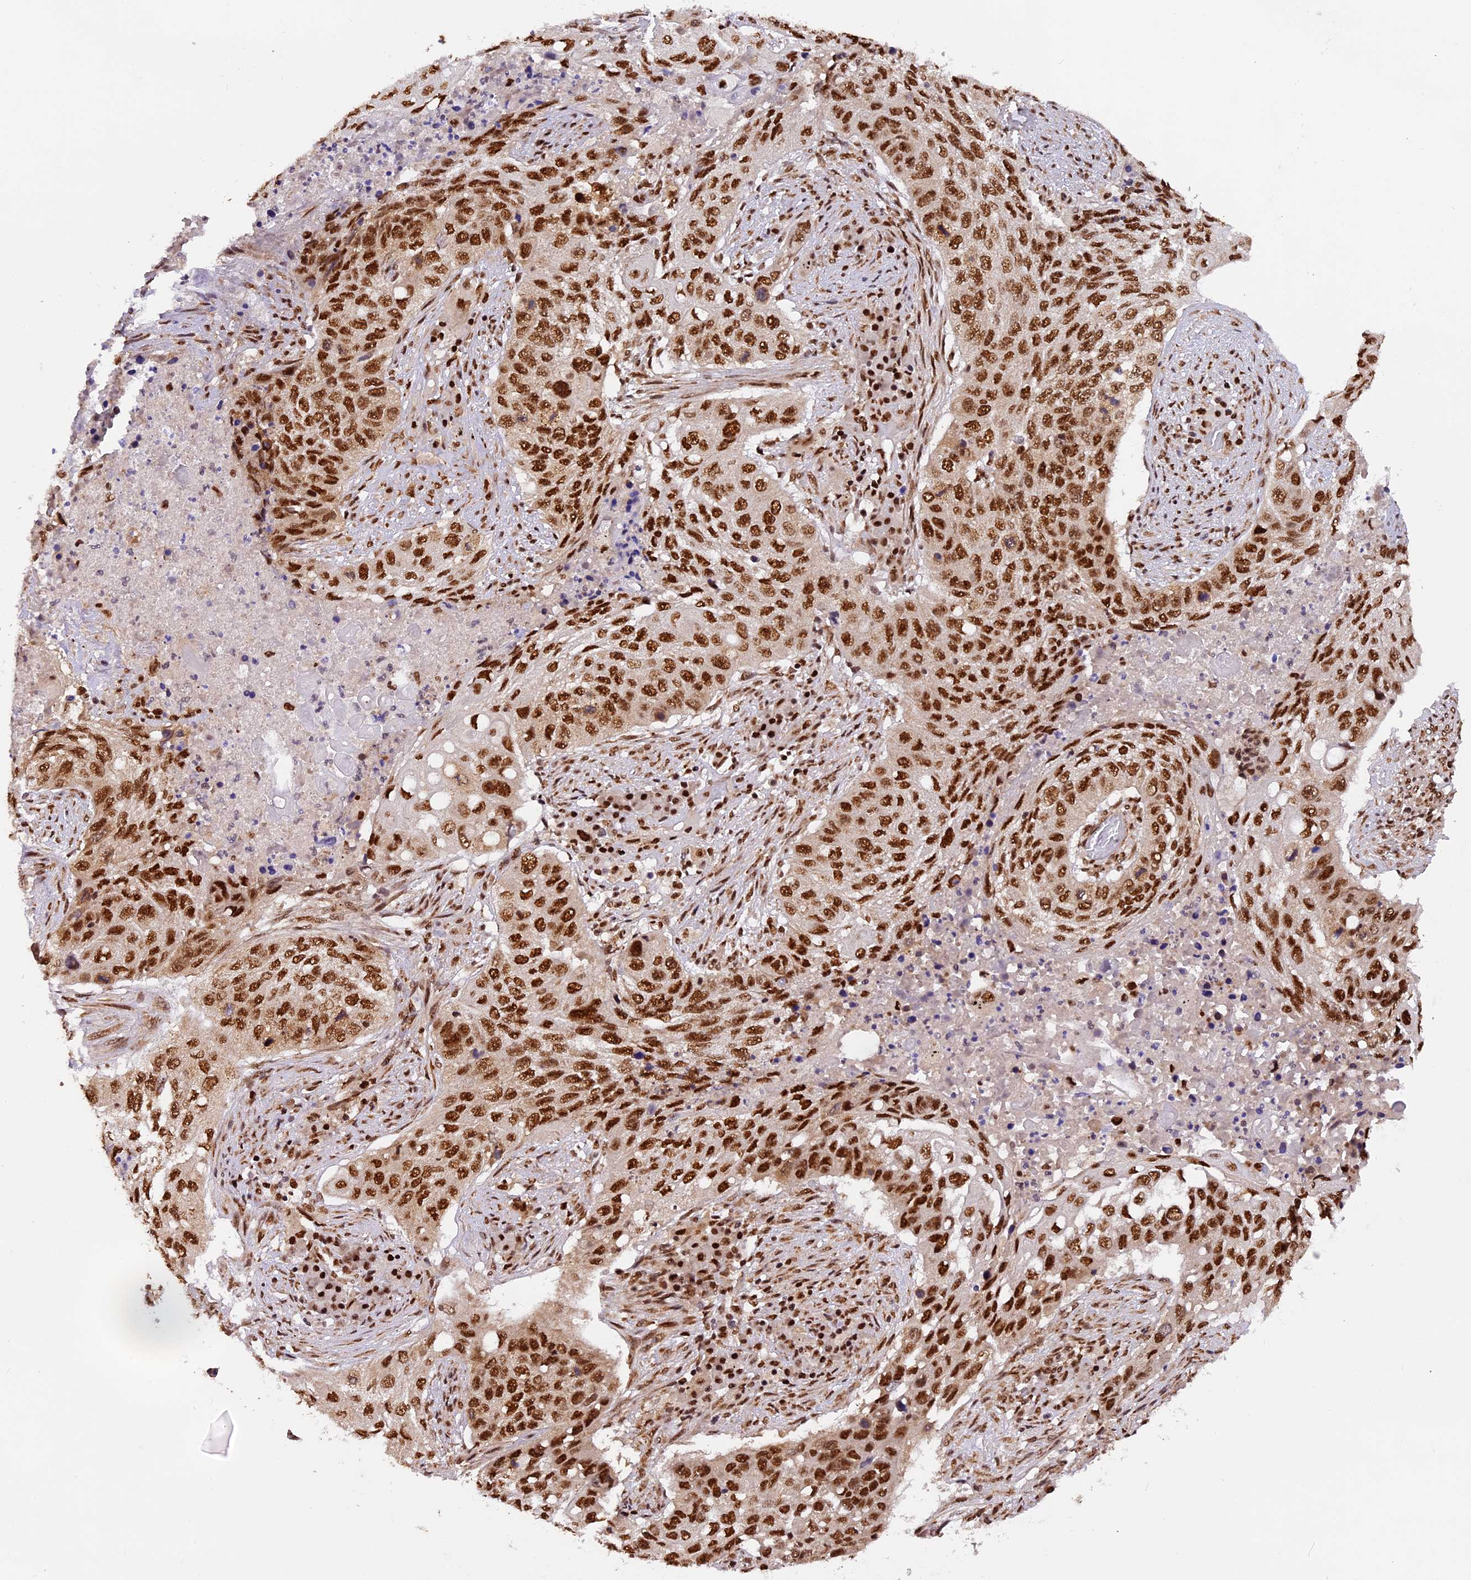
{"staining": {"intensity": "strong", "quantity": ">75%", "location": "nuclear"}, "tissue": "lung cancer", "cell_type": "Tumor cells", "image_type": "cancer", "snomed": [{"axis": "morphology", "description": "Squamous cell carcinoma, NOS"}, {"axis": "topography", "description": "Lung"}], "caption": "The image reveals a brown stain indicating the presence of a protein in the nuclear of tumor cells in lung squamous cell carcinoma.", "gene": "RAMAC", "patient": {"sex": "female", "age": 63}}